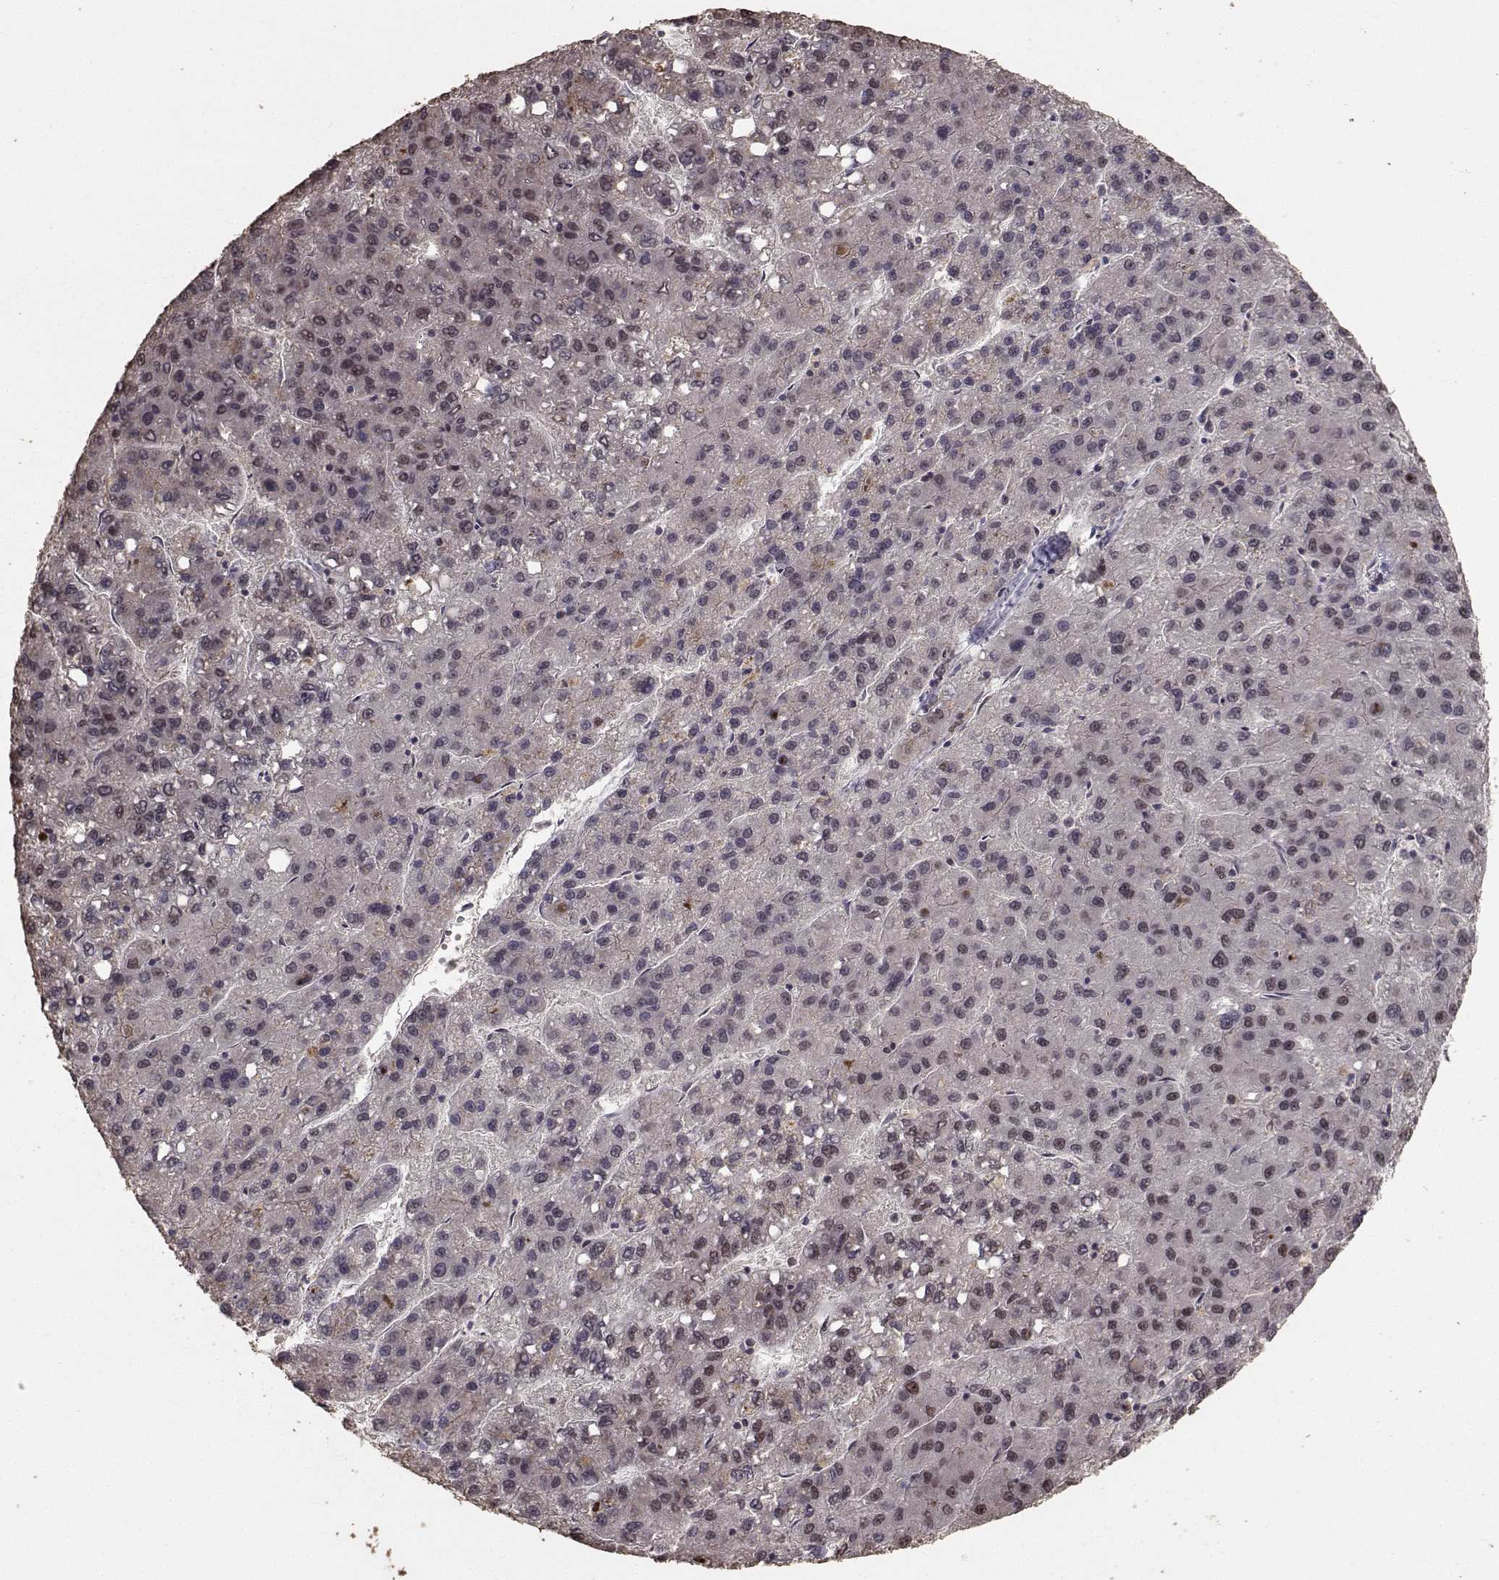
{"staining": {"intensity": "strong", "quantity": "<25%", "location": "nuclear"}, "tissue": "liver cancer", "cell_type": "Tumor cells", "image_type": "cancer", "snomed": [{"axis": "morphology", "description": "Carcinoma, Hepatocellular, NOS"}, {"axis": "topography", "description": "Liver"}], "caption": "A micrograph showing strong nuclear expression in about <25% of tumor cells in liver cancer, as visualized by brown immunohistochemical staining.", "gene": "SF1", "patient": {"sex": "female", "age": 82}}